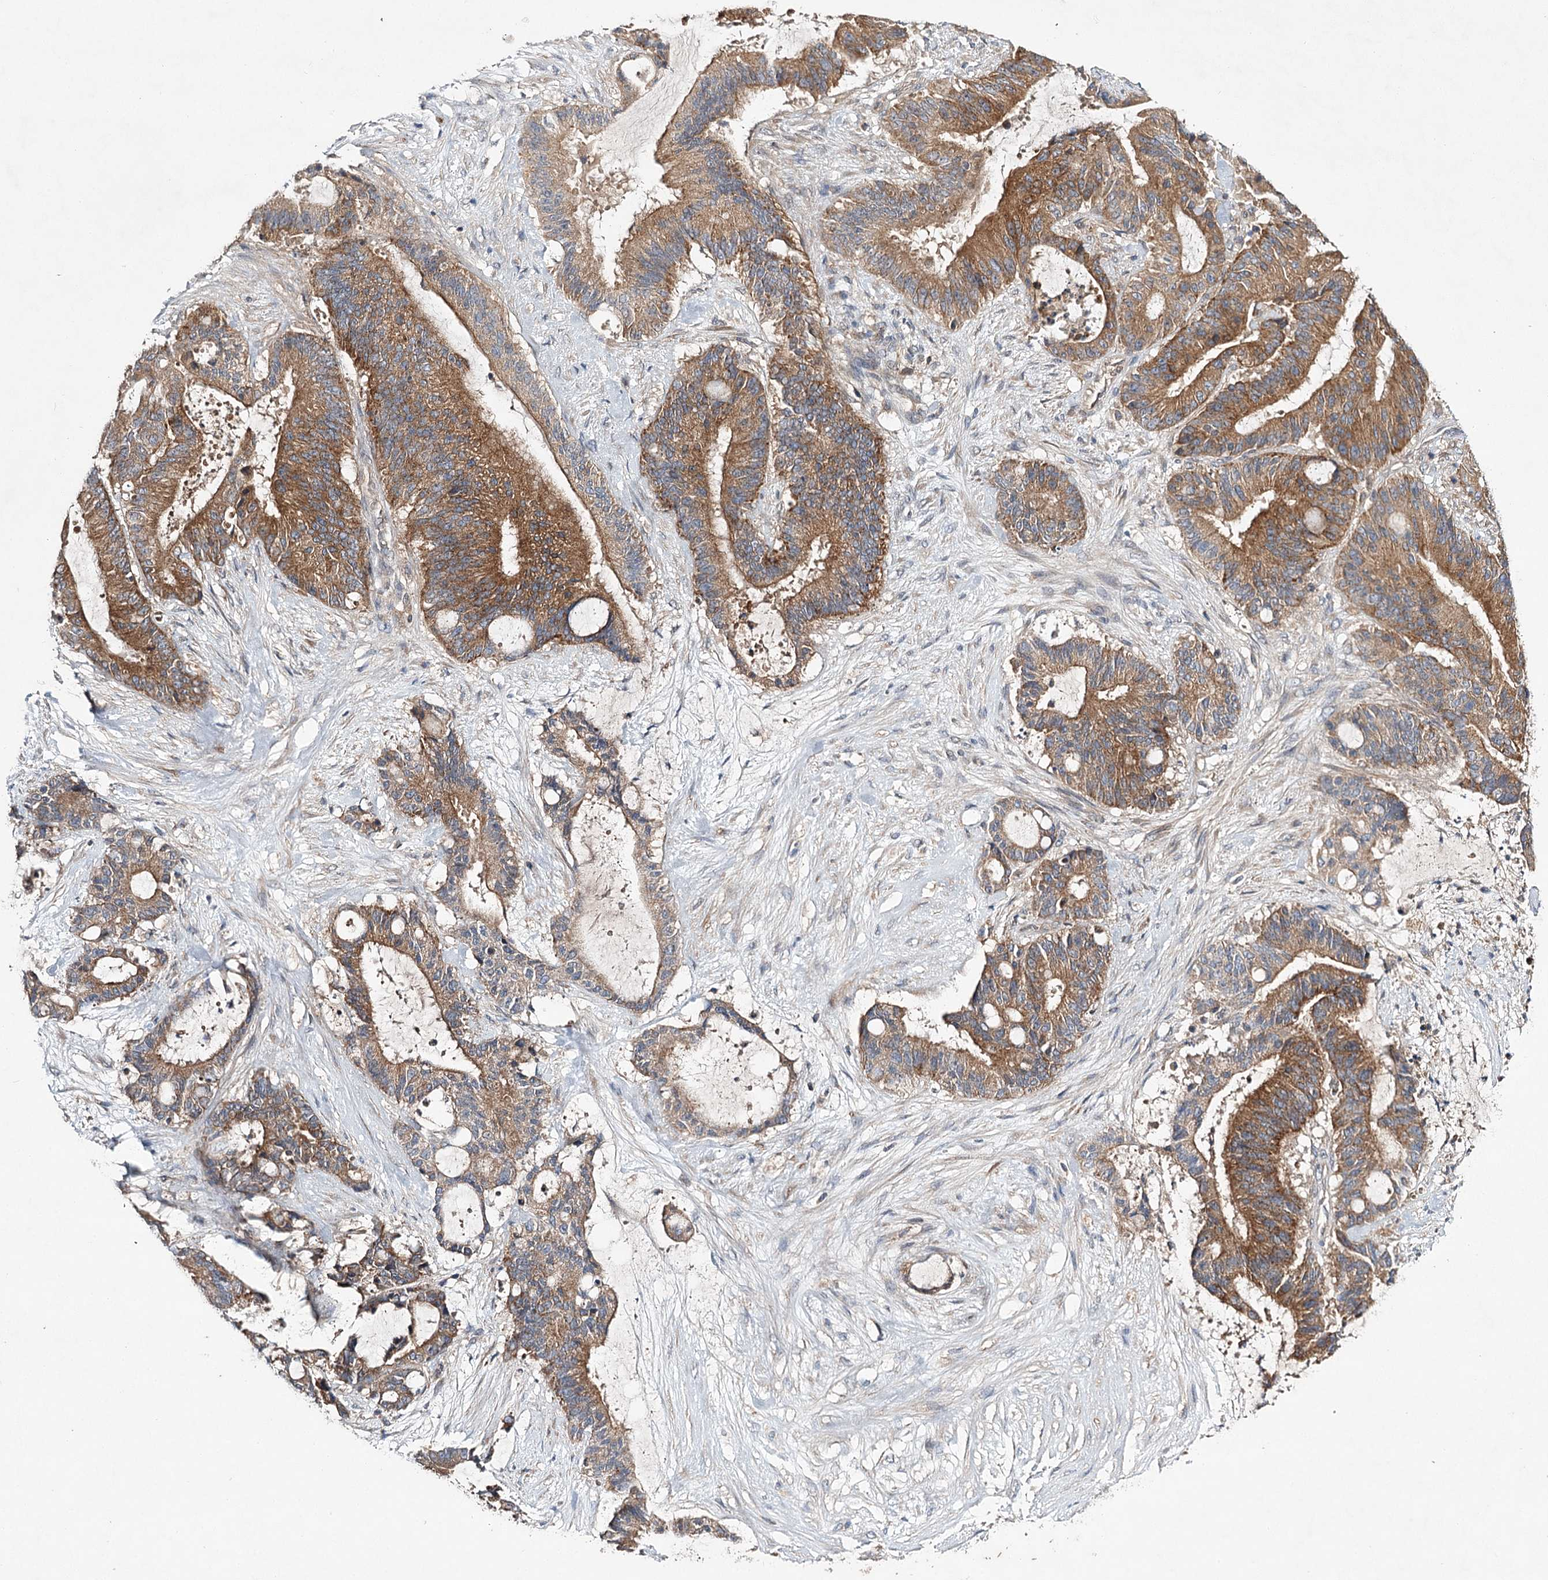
{"staining": {"intensity": "moderate", "quantity": ">75%", "location": "cytoplasmic/membranous"}, "tissue": "liver cancer", "cell_type": "Tumor cells", "image_type": "cancer", "snomed": [{"axis": "morphology", "description": "Normal tissue, NOS"}, {"axis": "morphology", "description": "Cholangiocarcinoma"}, {"axis": "topography", "description": "Liver"}, {"axis": "topography", "description": "Peripheral nerve tissue"}], "caption": "Immunohistochemical staining of liver cancer (cholangiocarcinoma) shows medium levels of moderate cytoplasmic/membranous positivity in about >75% of tumor cells.", "gene": "LSS", "patient": {"sex": "female", "age": 73}}